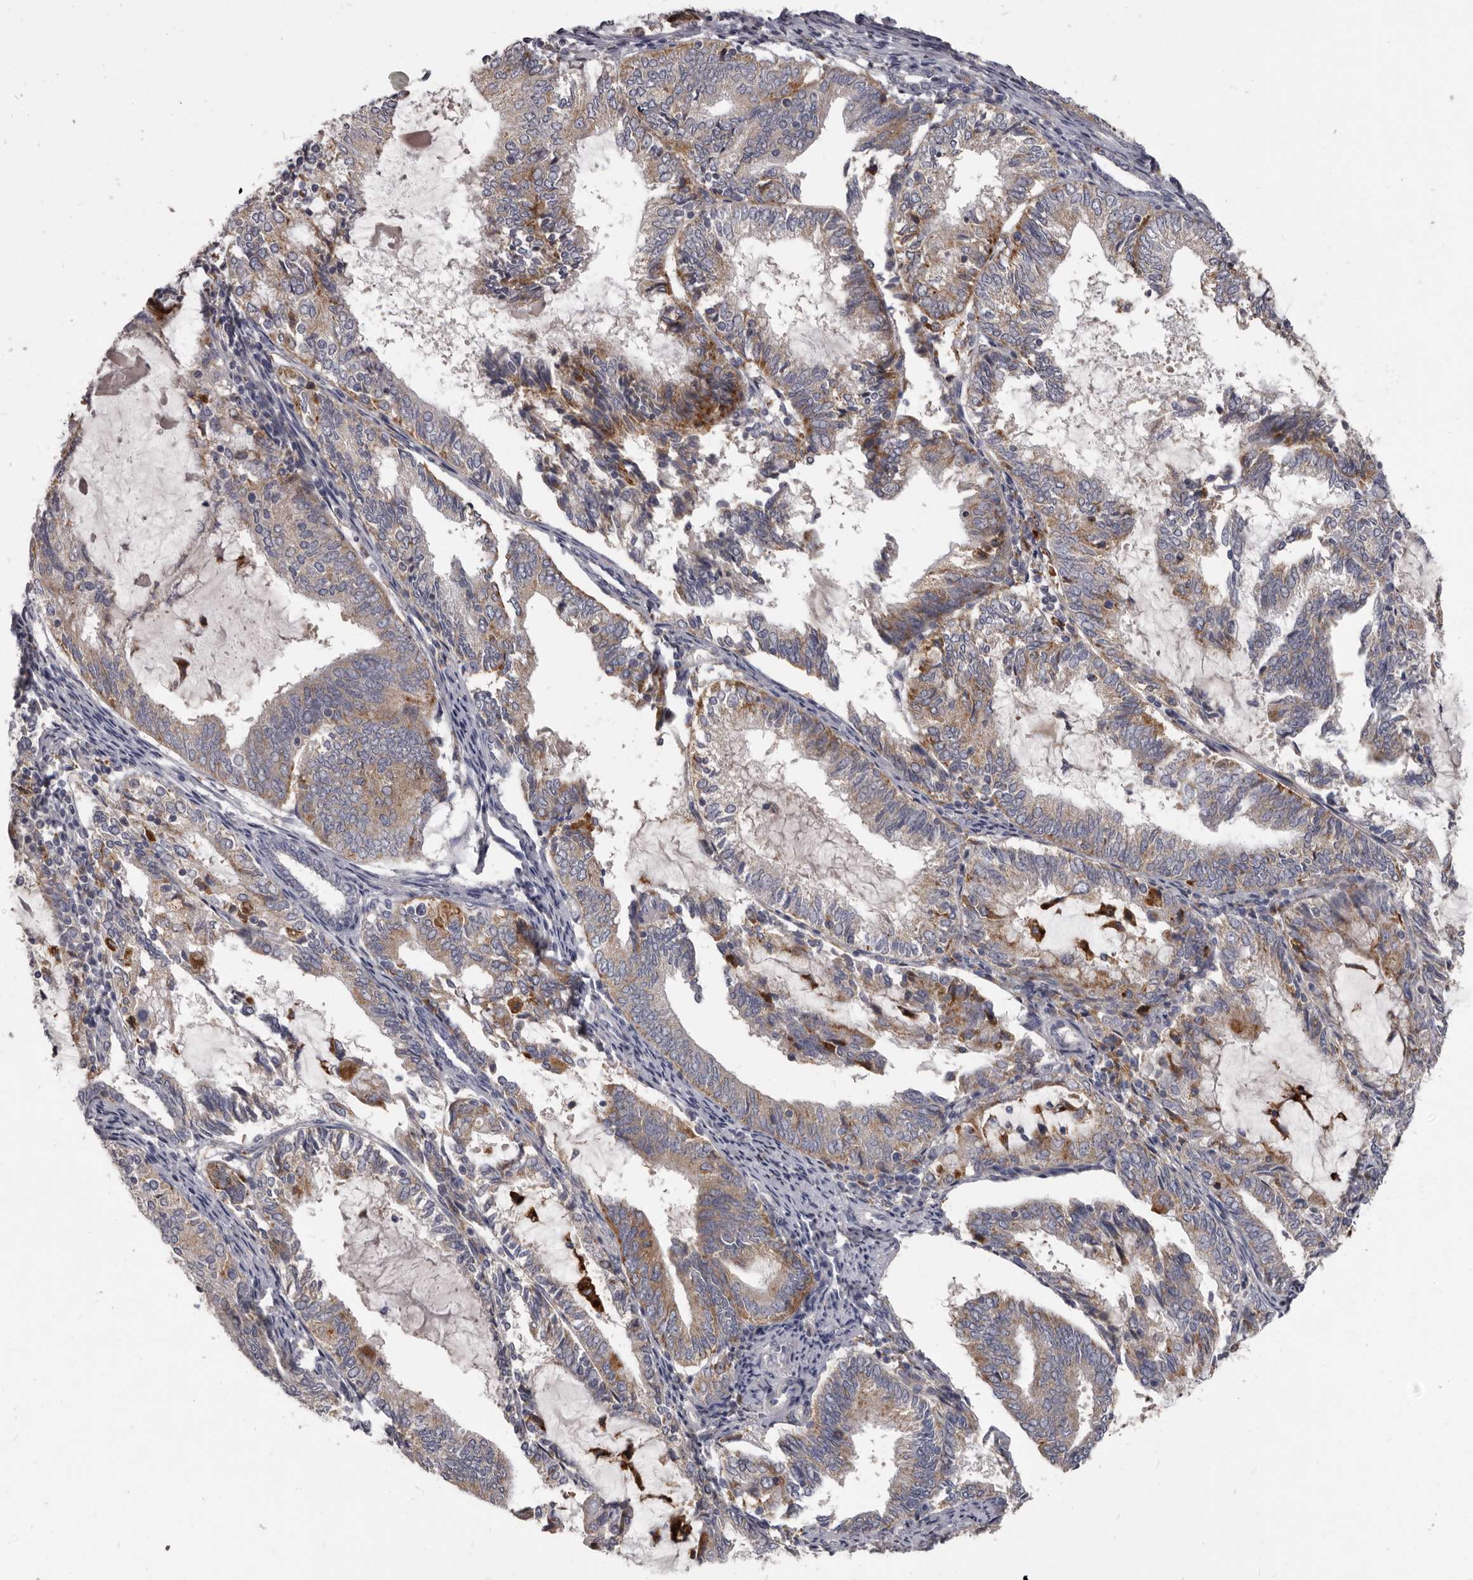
{"staining": {"intensity": "moderate", "quantity": "25%-75%", "location": "cytoplasmic/membranous"}, "tissue": "endometrial cancer", "cell_type": "Tumor cells", "image_type": "cancer", "snomed": [{"axis": "morphology", "description": "Adenocarcinoma, NOS"}, {"axis": "topography", "description": "Endometrium"}], "caption": "Immunohistochemical staining of human endometrial cancer (adenocarcinoma) exhibits moderate cytoplasmic/membranous protein staining in approximately 25%-75% of tumor cells.", "gene": "PI4K2A", "patient": {"sex": "female", "age": 81}}